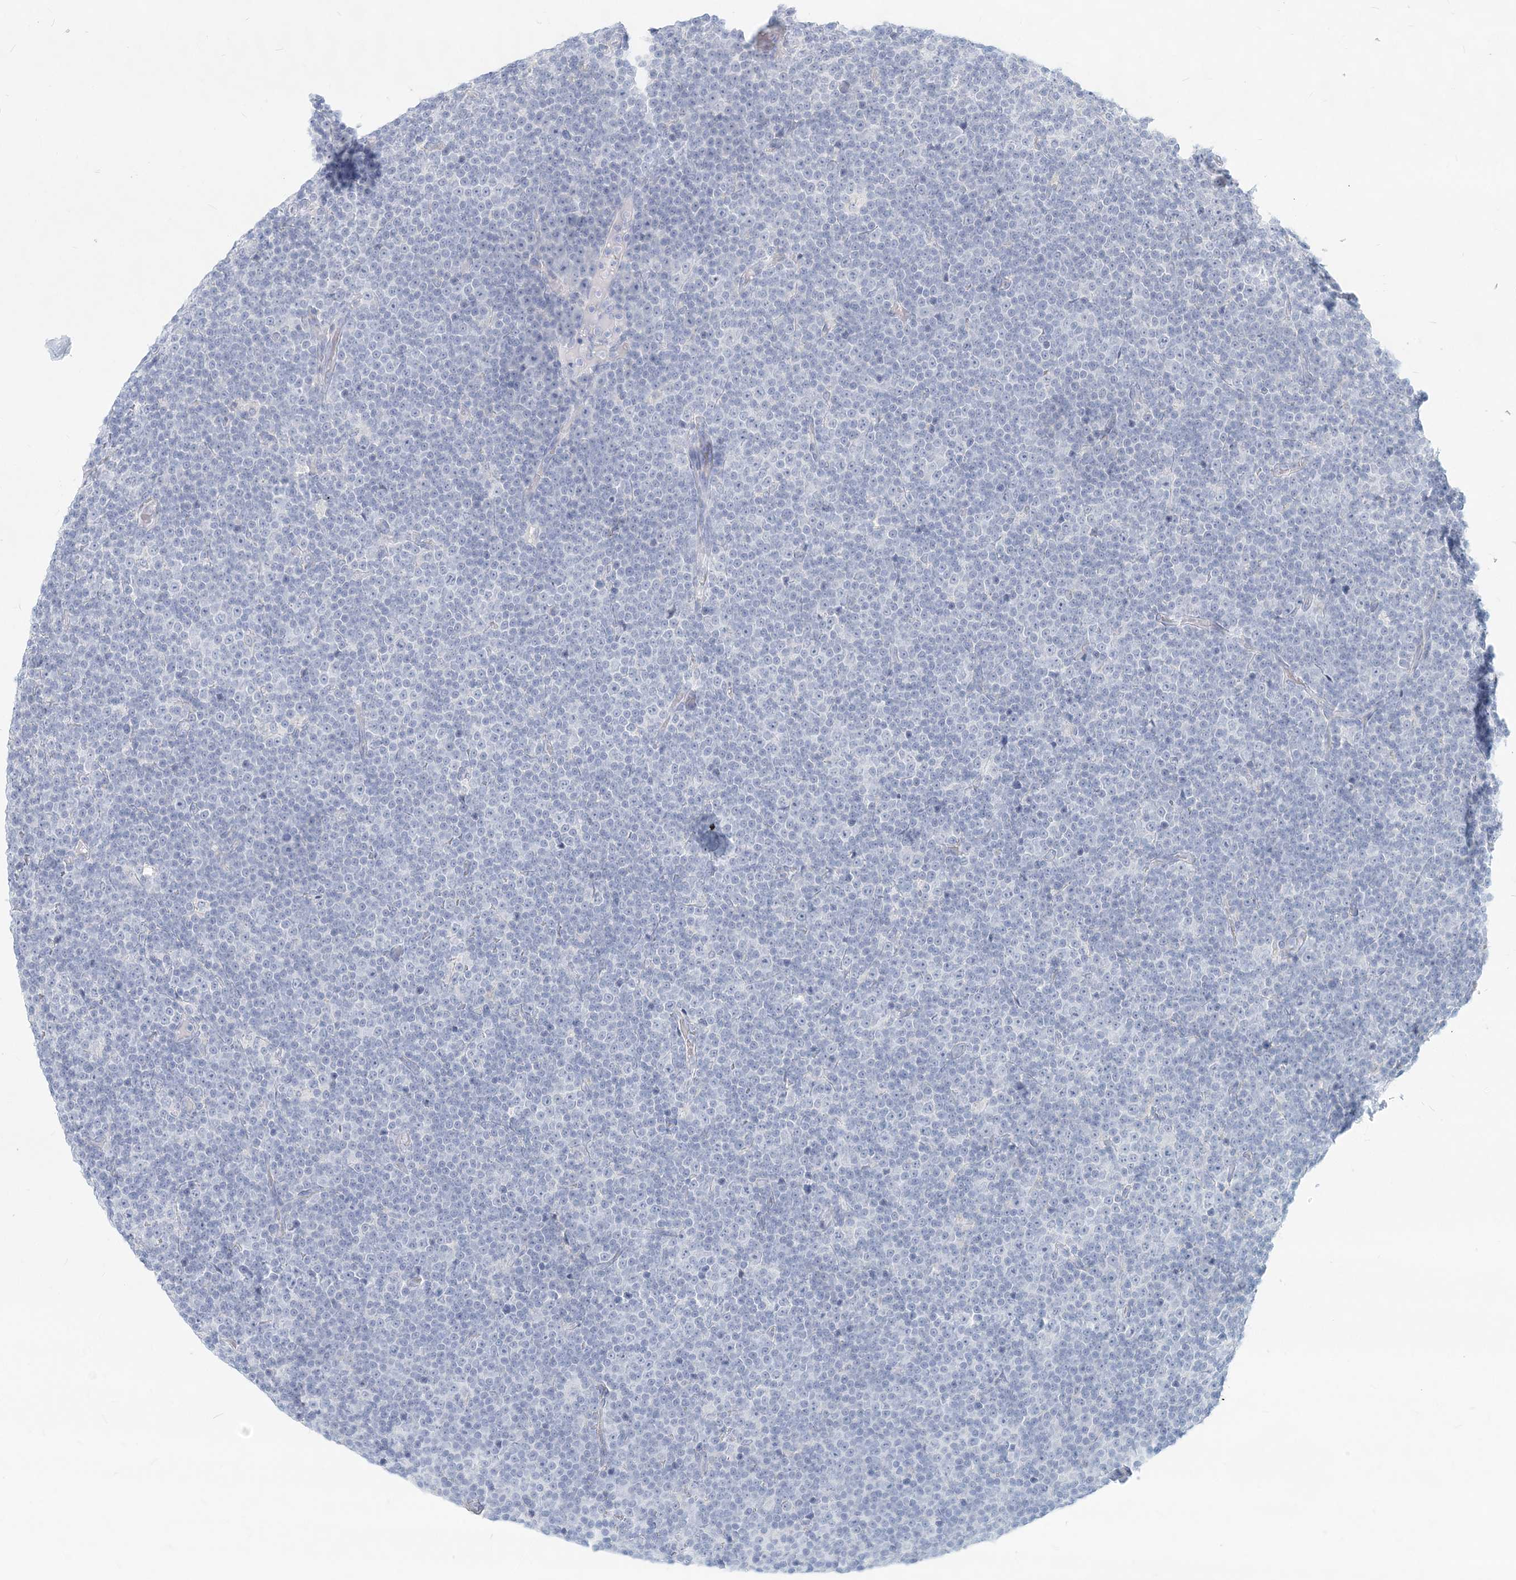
{"staining": {"intensity": "negative", "quantity": "none", "location": "none"}, "tissue": "lymphoma", "cell_type": "Tumor cells", "image_type": "cancer", "snomed": [{"axis": "morphology", "description": "Malignant lymphoma, non-Hodgkin's type, Low grade"}, {"axis": "topography", "description": "Lymph node"}], "caption": "Tumor cells show no significant positivity in lymphoma.", "gene": "CSN1S1", "patient": {"sex": "female", "age": 67}}